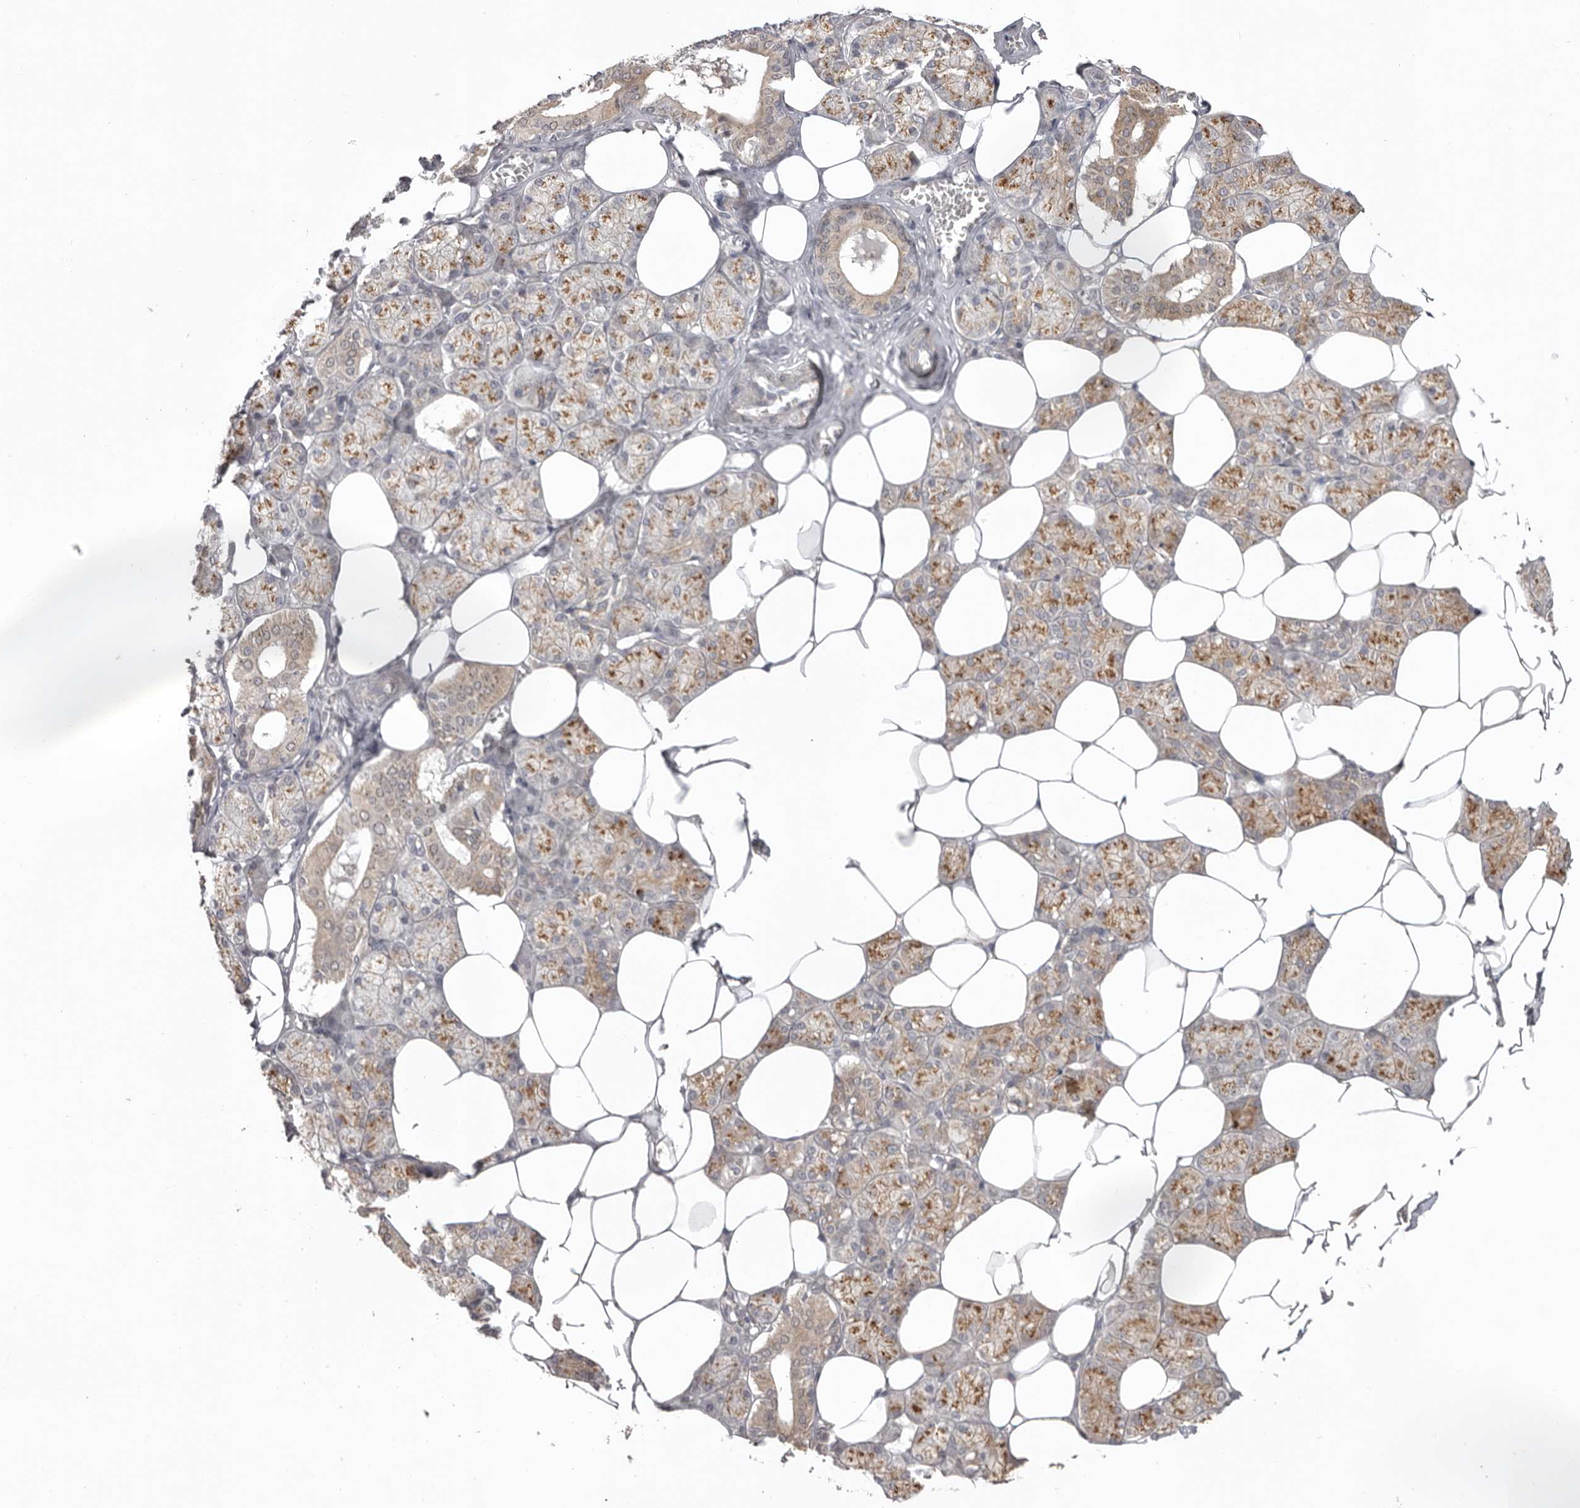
{"staining": {"intensity": "moderate", "quantity": ">75%", "location": "cytoplasmic/membranous"}, "tissue": "salivary gland", "cell_type": "Glandular cells", "image_type": "normal", "snomed": [{"axis": "morphology", "description": "Normal tissue, NOS"}, {"axis": "topography", "description": "Salivary gland"}], "caption": "Protein analysis of unremarkable salivary gland displays moderate cytoplasmic/membranous staining in about >75% of glandular cells. (brown staining indicates protein expression, while blue staining denotes nuclei).", "gene": "NSUN4", "patient": {"sex": "male", "age": 62}}